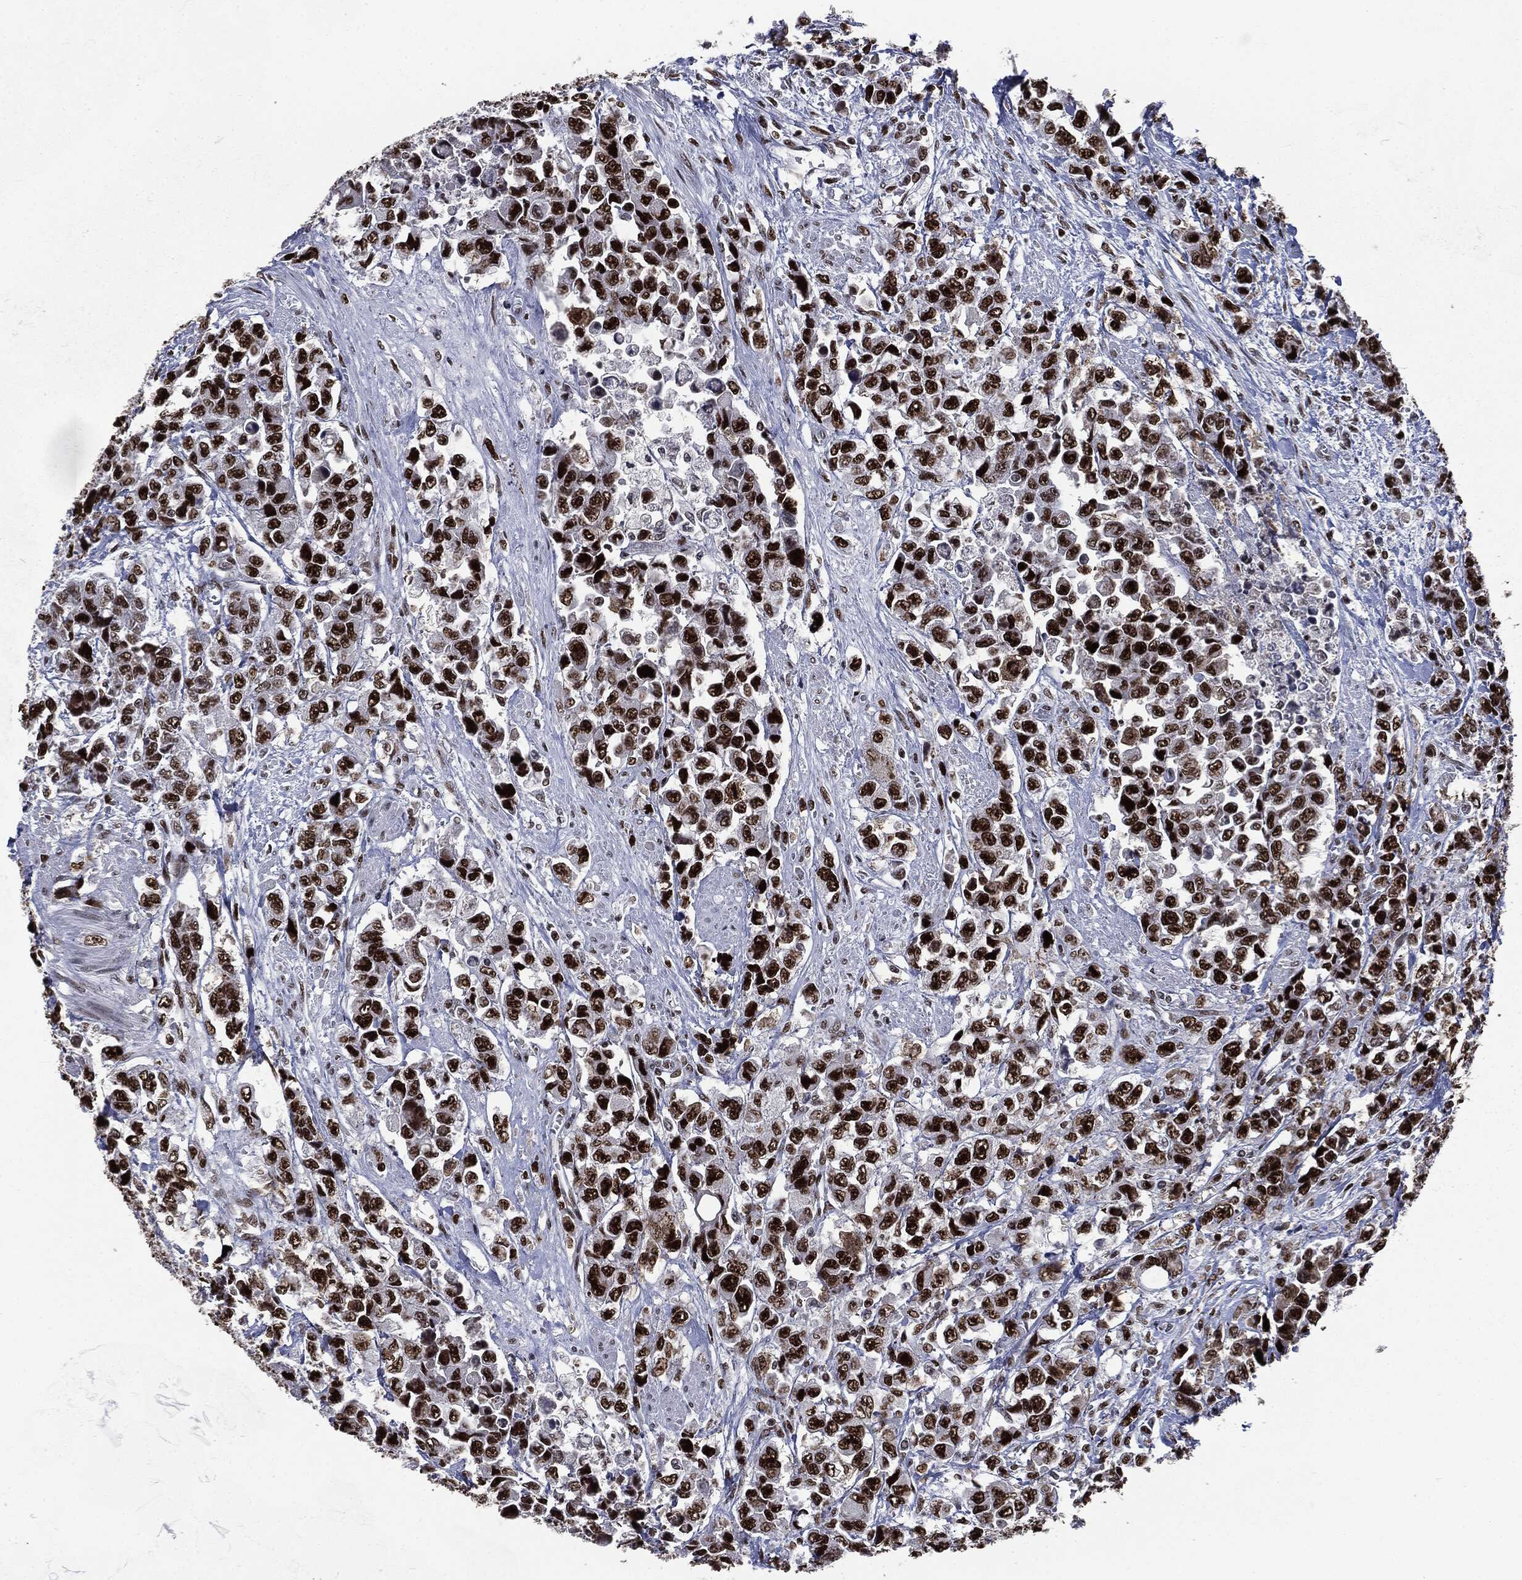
{"staining": {"intensity": "strong", "quantity": ">75%", "location": "nuclear"}, "tissue": "urothelial cancer", "cell_type": "Tumor cells", "image_type": "cancer", "snomed": [{"axis": "morphology", "description": "Urothelial carcinoma, High grade"}, {"axis": "topography", "description": "Urinary bladder"}], "caption": "Urothelial cancer stained with a protein marker exhibits strong staining in tumor cells.", "gene": "MSH2", "patient": {"sex": "female", "age": 78}}